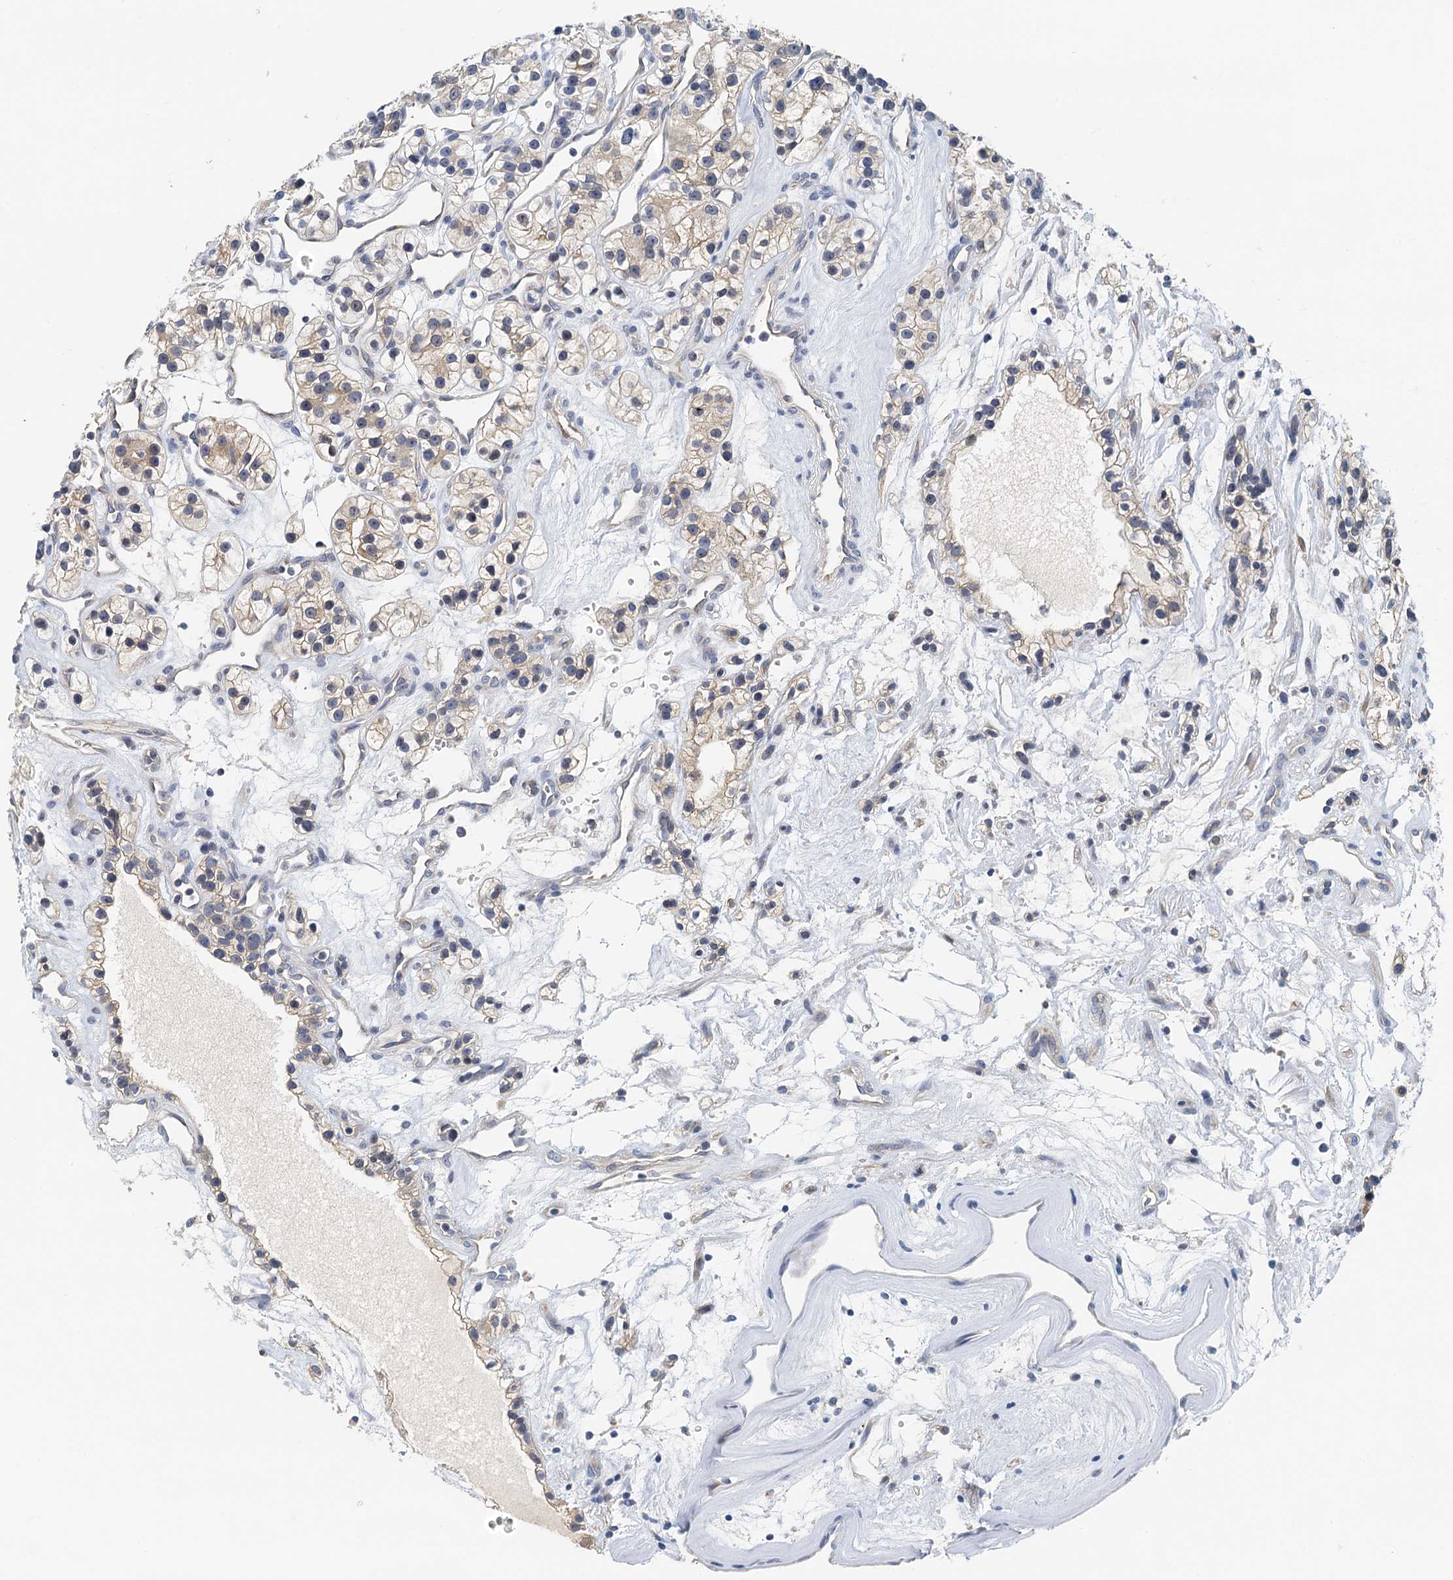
{"staining": {"intensity": "weak", "quantity": "<25%", "location": "cytoplasmic/membranous"}, "tissue": "renal cancer", "cell_type": "Tumor cells", "image_type": "cancer", "snomed": [{"axis": "morphology", "description": "Adenocarcinoma, NOS"}, {"axis": "topography", "description": "Kidney"}], "caption": "This is an immunohistochemistry photomicrograph of human renal adenocarcinoma. There is no expression in tumor cells.", "gene": "DTD1", "patient": {"sex": "female", "age": 57}}